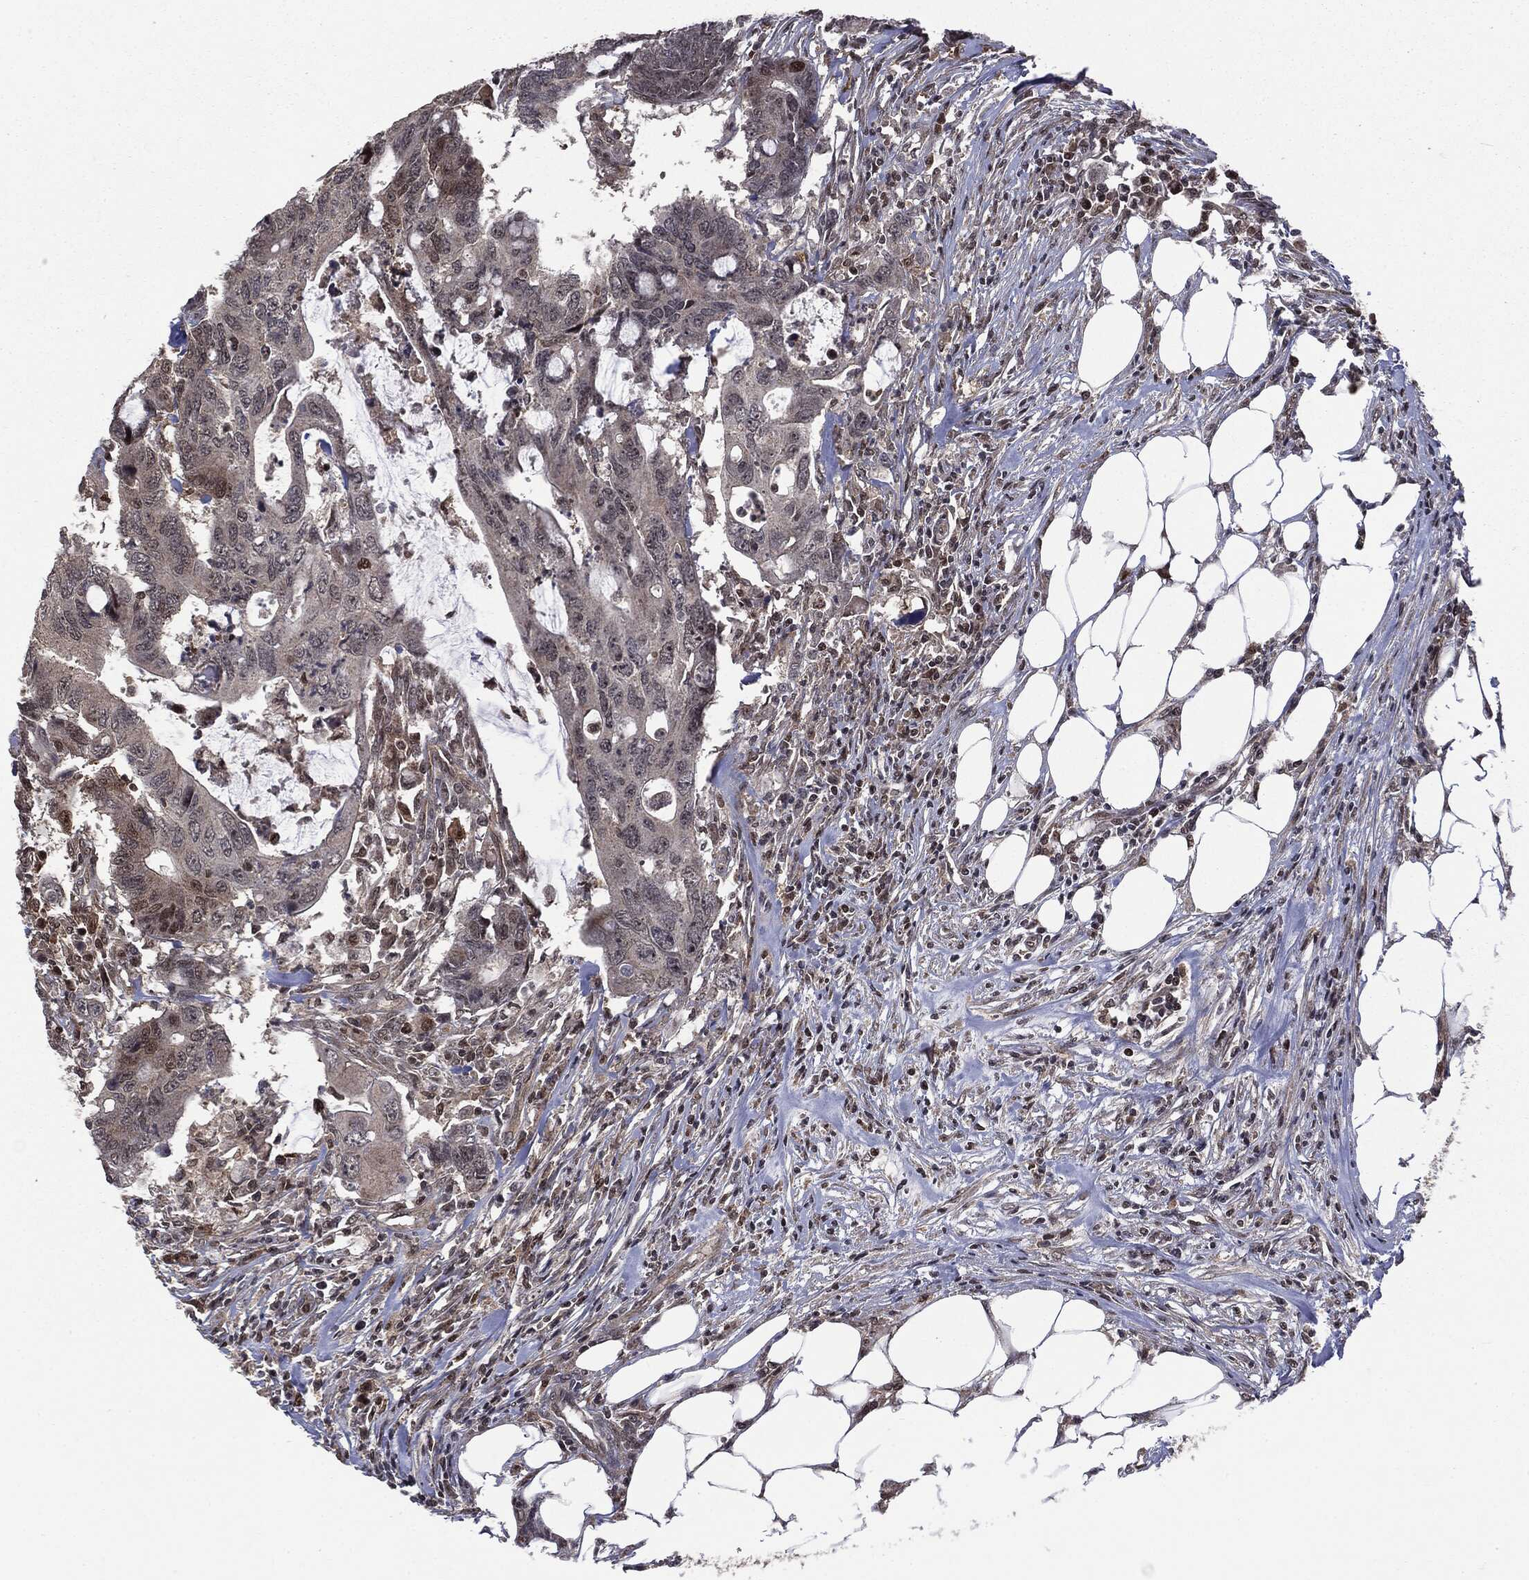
{"staining": {"intensity": "negative", "quantity": "none", "location": "none"}, "tissue": "colorectal cancer", "cell_type": "Tumor cells", "image_type": "cancer", "snomed": [{"axis": "morphology", "description": "Adenocarcinoma, NOS"}, {"axis": "topography", "description": "Colon"}], "caption": "A histopathology image of adenocarcinoma (colorectal) stained for a protein exhibits no brown staining in tumor cells.", "gene": "PTPA", "patient": {"sex": "male", "age": 71}}